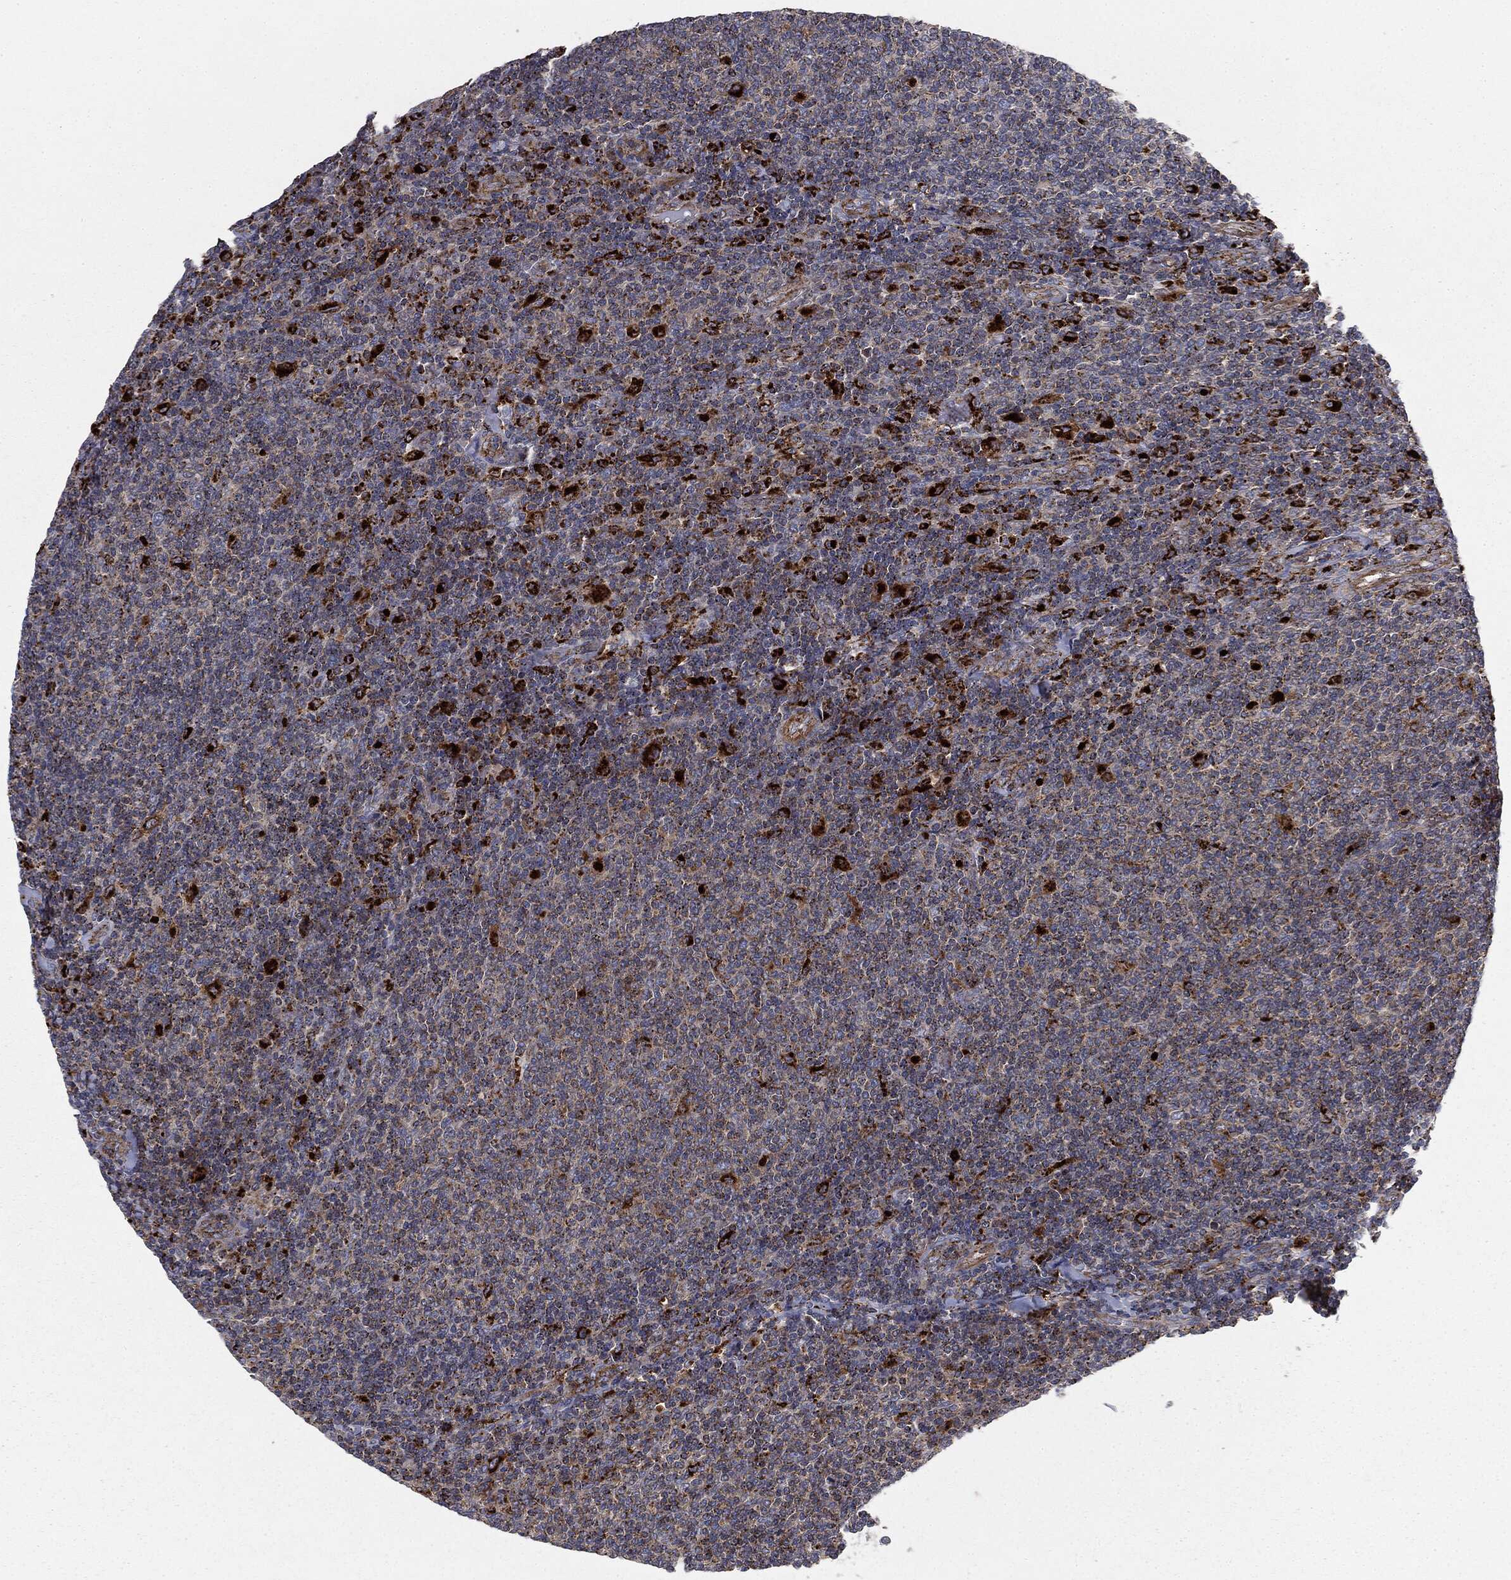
{"staining": {"intensity": "weak", "quantity": "25%-75%", "location": "cytoplasmic/membranous"}, "tissue": "lymphoma", "cell_type": "Tumor cells", "image_type": "cancer", "snomed": [{"axis": "morphology", "description": "Malignant lymphoma, non-Hodgkin's type, Low grade"}, {"axis": "topography", "description": "Lymph node"}], "caption": "Brown immunohistochemical staining in human lymphoma shows weak cytoplasmic/membranous expression in approximately 25%-75% of tumor cells.", "gene": "CTSA", "patient": {"sex": "male", "age": 52}}